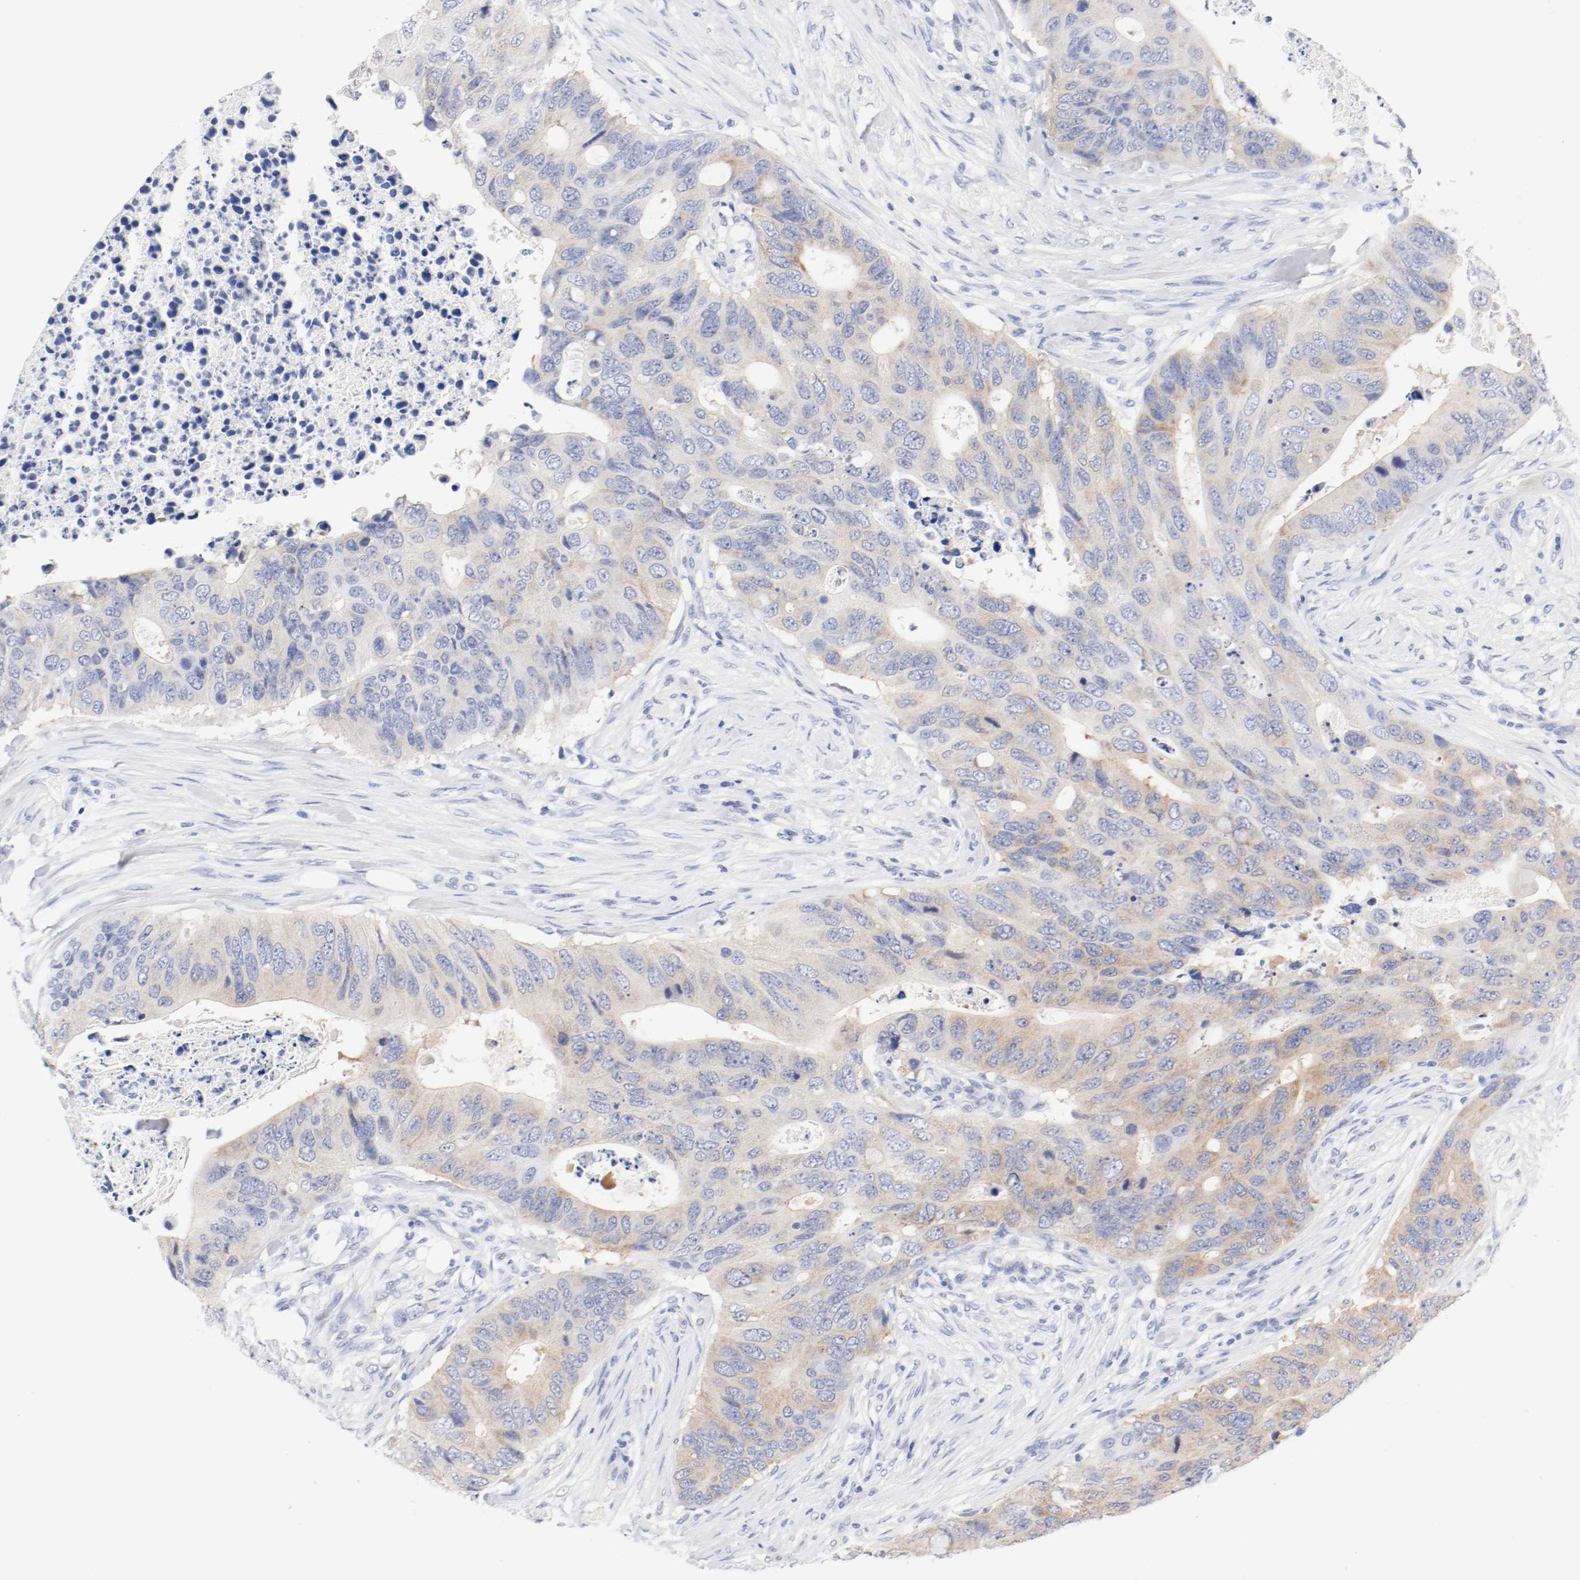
{"staining": {"intensity": "weak", "quantity": ">75%", "location": "cytoplasmic/membranous"}, "tissue": "colorectal cancer", "cell_type": "Tumor cells", "image_type": "cancer", "snomed": [{"axis": "morphology", "description": "Adenocarcinoma, NOS"}, {"axis": "topography", "description": "Colon"}], "caption": "This micrograph displays colorectal cancer stained with IHC to label a protein in brown. The cytoplasmic/membranous of tumor cells show weak positivity for the protein. Nuclei are counter-stained blue.", "gene": "HOMER1", "patient": {"sex": "male", "age": 71}}